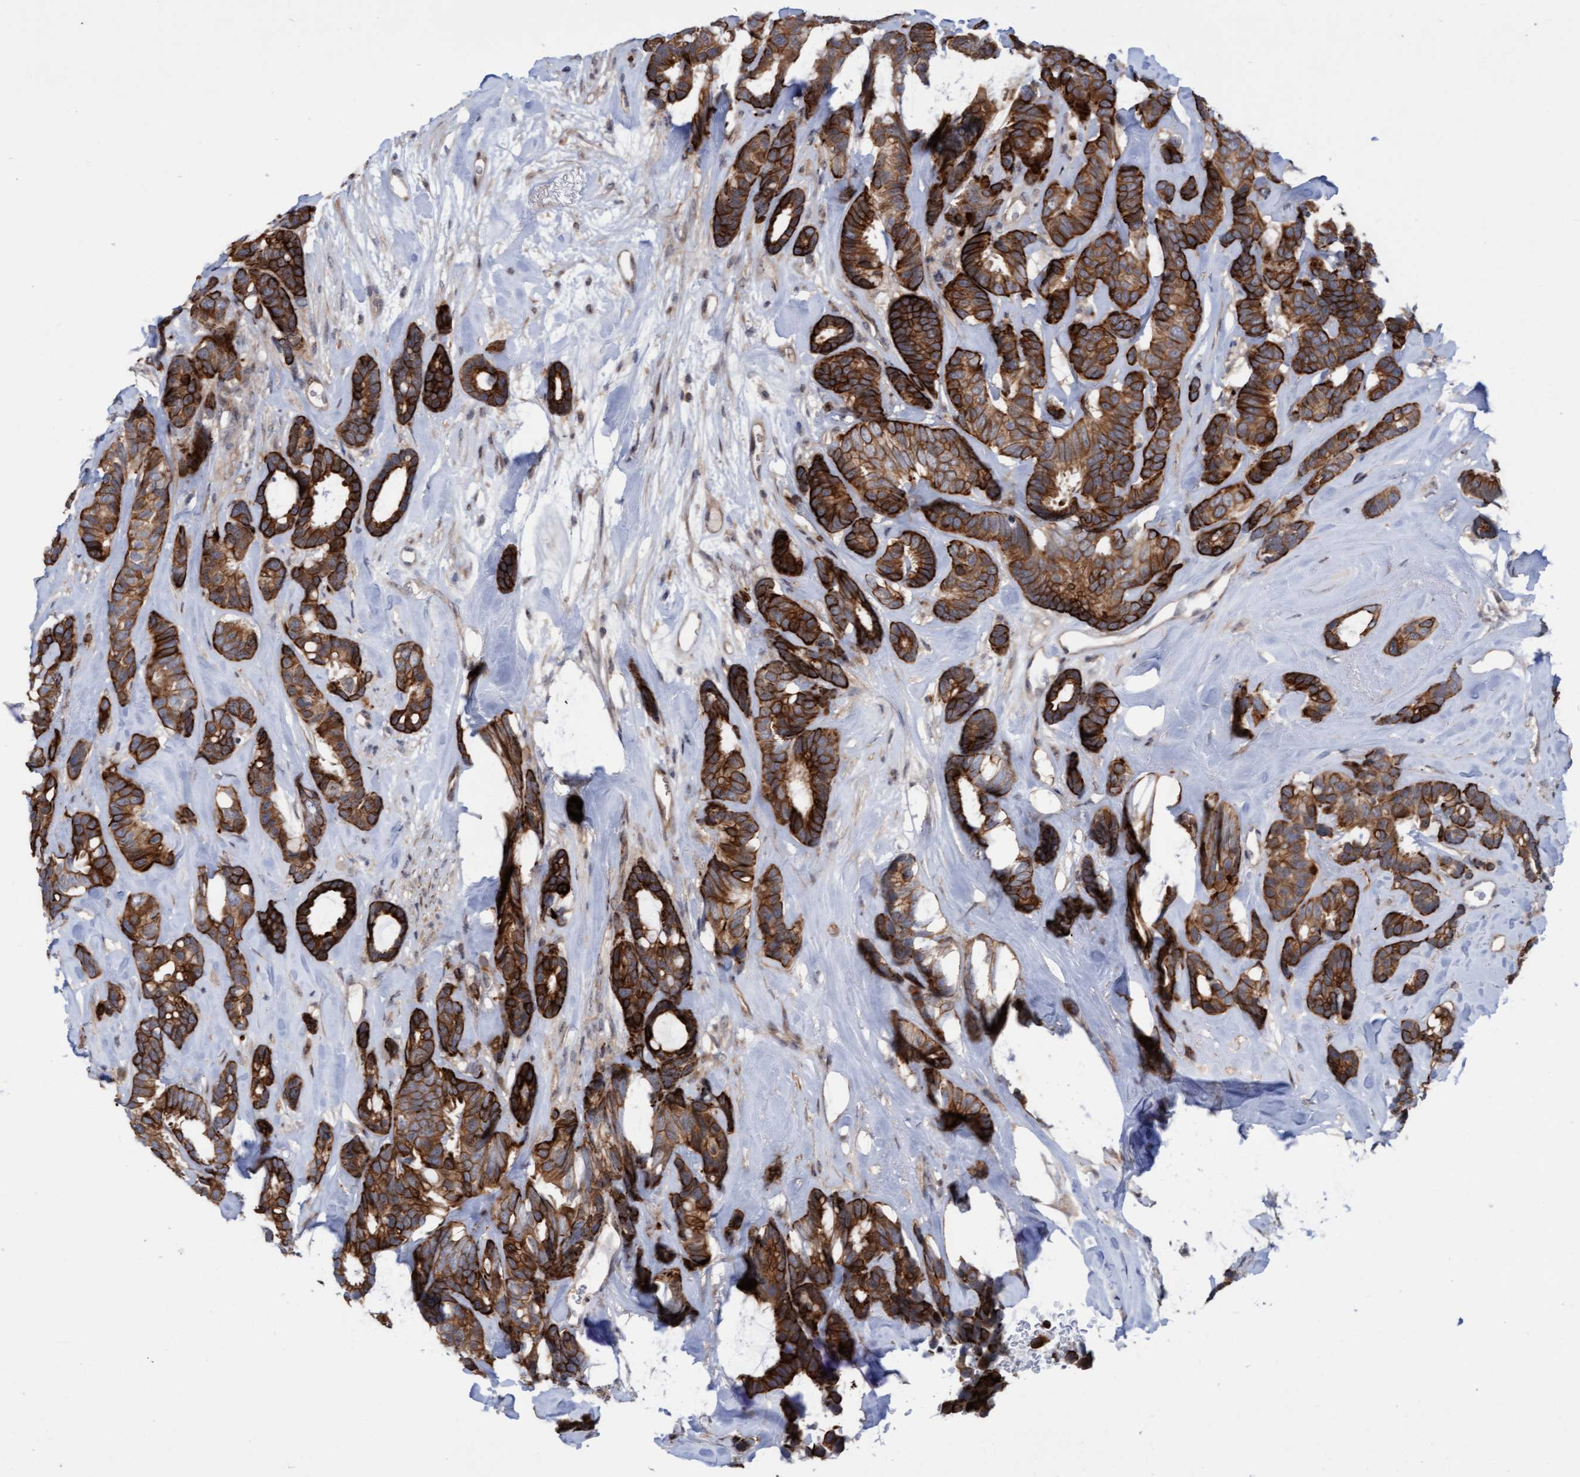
{"staining": {"intensity": "strong", "quantity": ">75%", "location": "cytoplasmic/membranous"}, "tissue": "breast cancer", "cell_type": "Tumor cells", "image_type": "cancer", "snomed": [{"axis": "morphology", "description": "Duct carcinoma"}, {"axis": "topography", "description": "Breast"}], "caption": "Protein staining by immunohistochemistry displays strong cytoplasmic/membranous expression in approximately >75% of tumor cells in breast cancer.", "gene": "RAP1GAP2", "patient": {"sex": "female", "age": 87}}